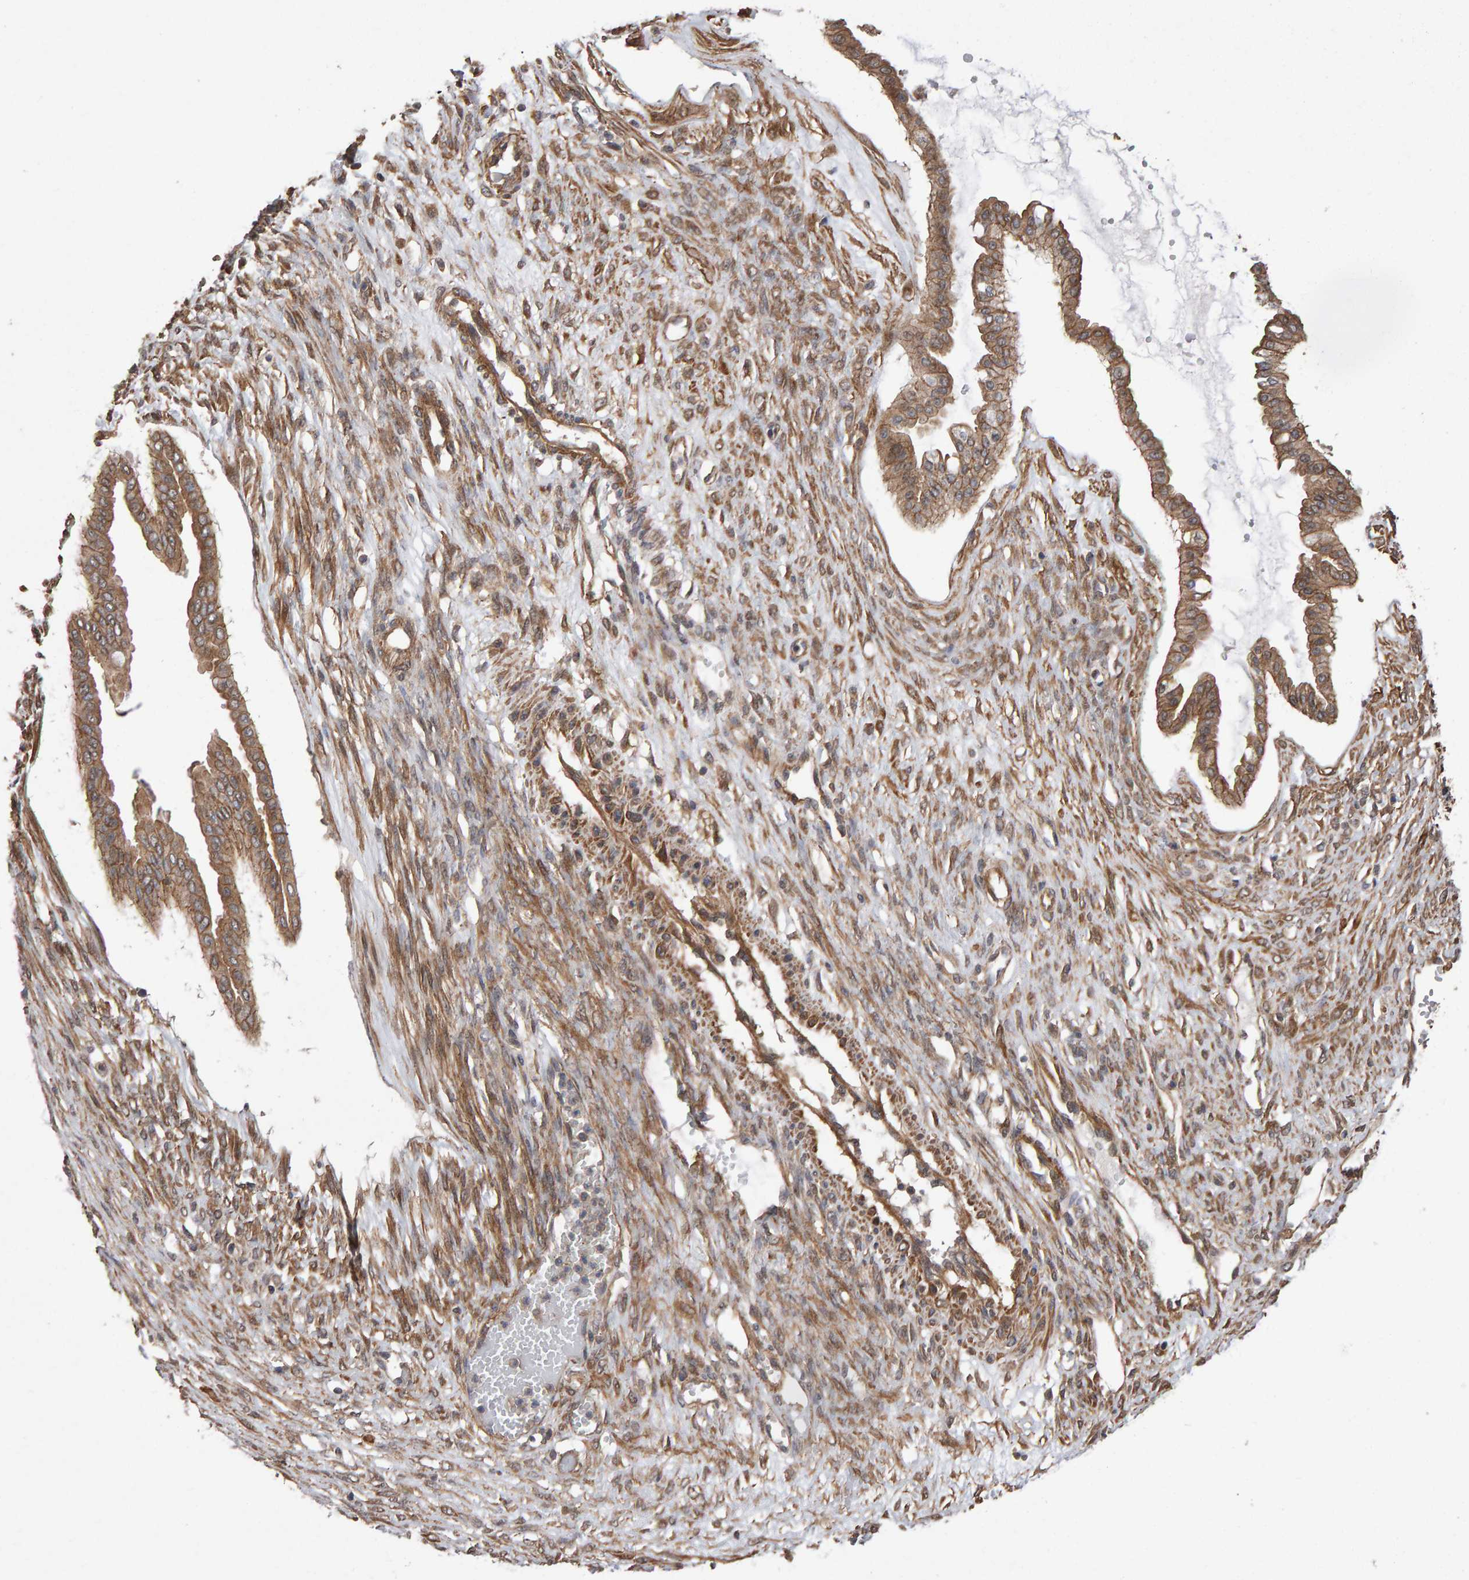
{"staining": {"intensity": "moderate", "quantity": ">75%", "location": "cytoplasmic/membranous"}, "tissue": "ovarian cancer", "cell_type": "Tumor cells", "image_type": "cancer", "snomed": [{"axis": "morphology", "description": "Cystadenocarcinoma, mucinous, NOS"}, {"axis": "topography", "description": "Ovary"}], "caption": "Immunohistochemical staining of human mucinous cystadenocarcinoma (ovarian) shows medium levels of moderate cytoplasmic/membranous positivity in approximately >75% of tumor cells.", "gene": "SCRIB", "patient": {"sex": "female", "age": 73}}